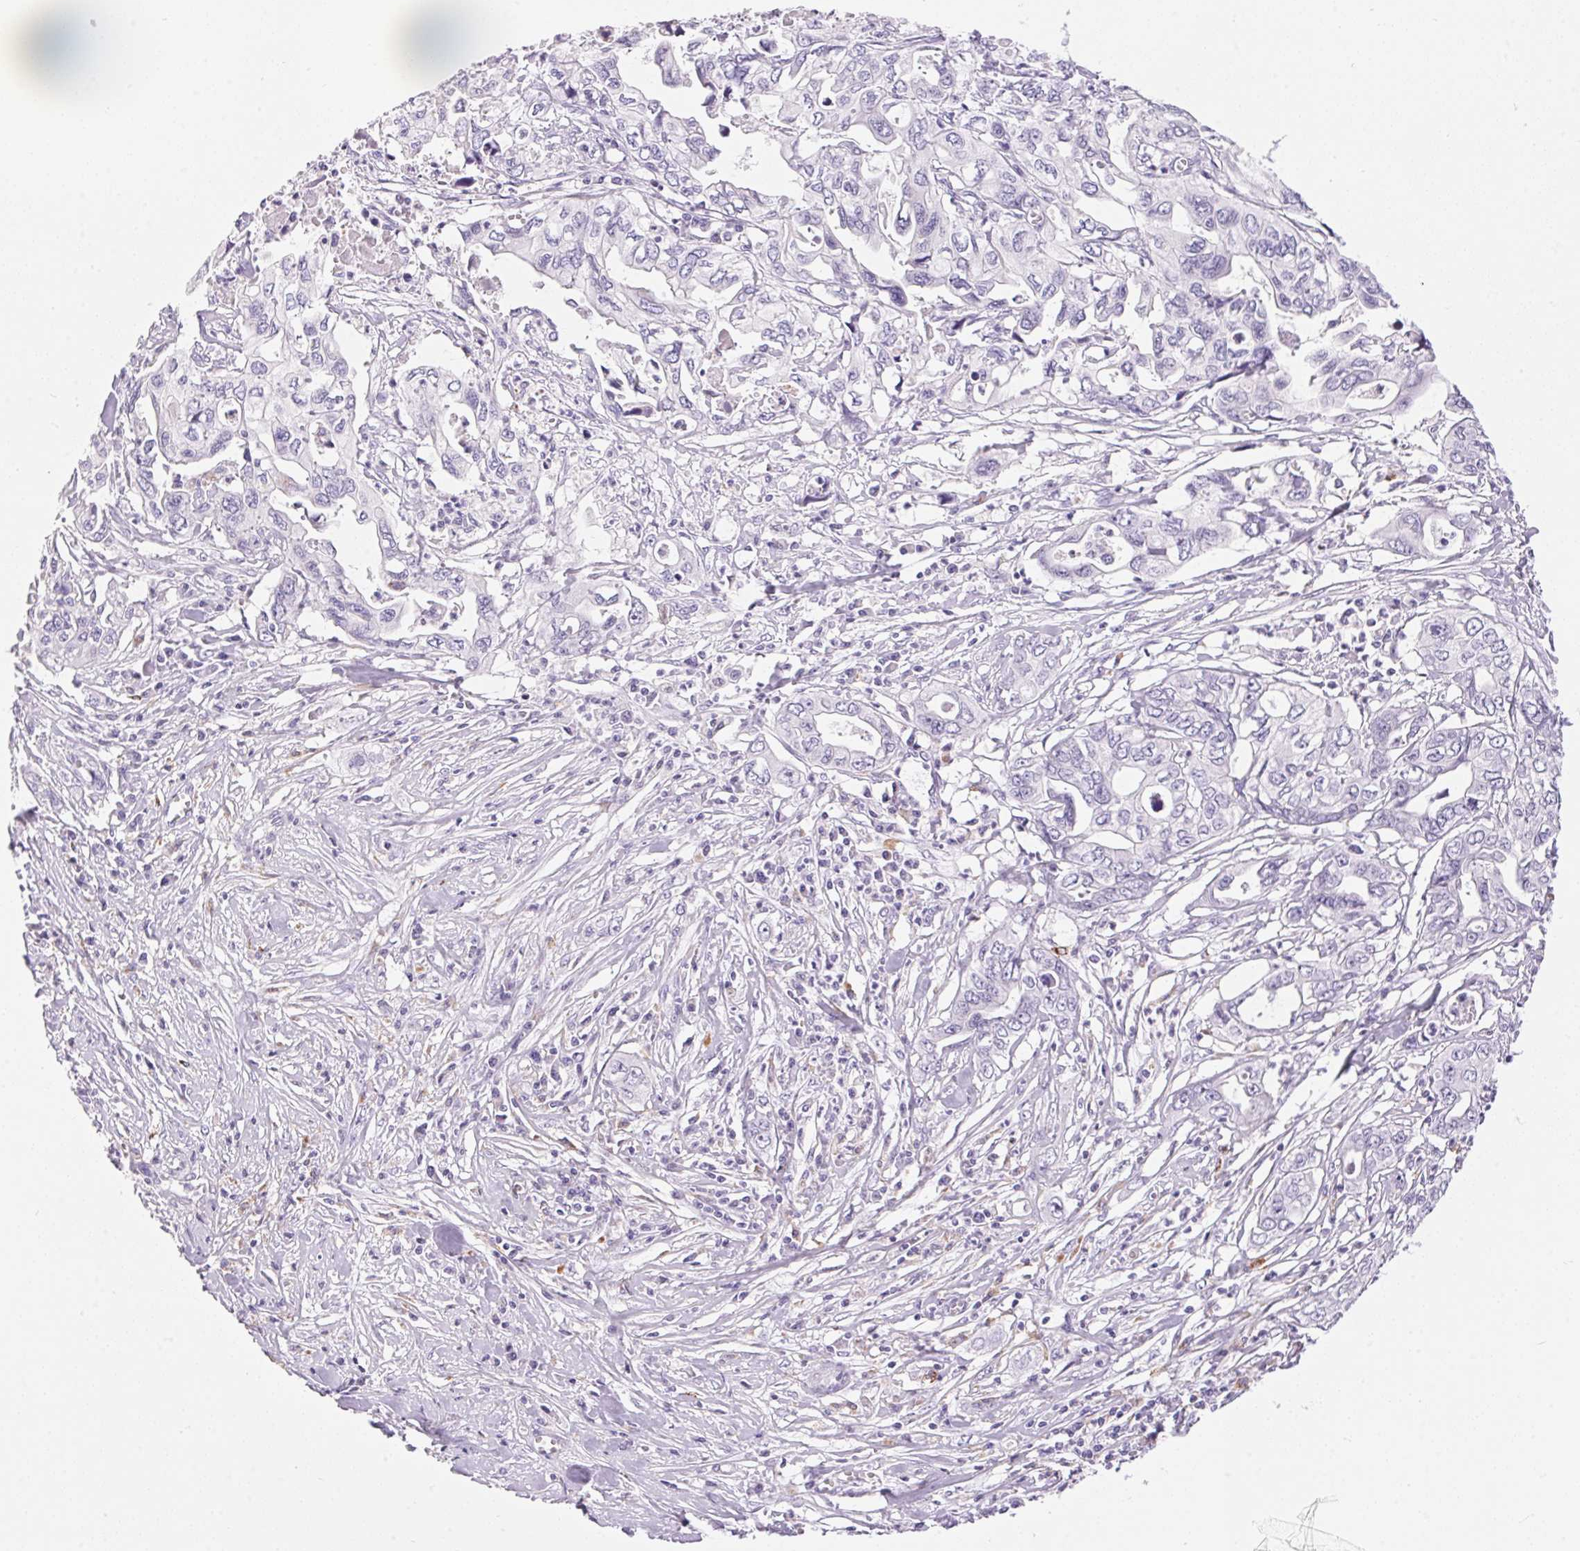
{"staining": {"intensity": "negative", "quantity": "none", "location": "none"}, "tissue": "pancreatic cancer", "cell_type": "Tumor cells", "image_type": "cancer", "snomed": [{"axis": "morphology", "description": "Adenocarcinoma, NOS"}, {"axis": "topography", "description": "Pancreas"}], "caption": "Histopathology image shows no protein expression in tumor cells of pancreatic cancer (adenocarcinoma) tissue.", "gene": "PNLIPRP3", "patient": {"sex": "male", "age": 68}}